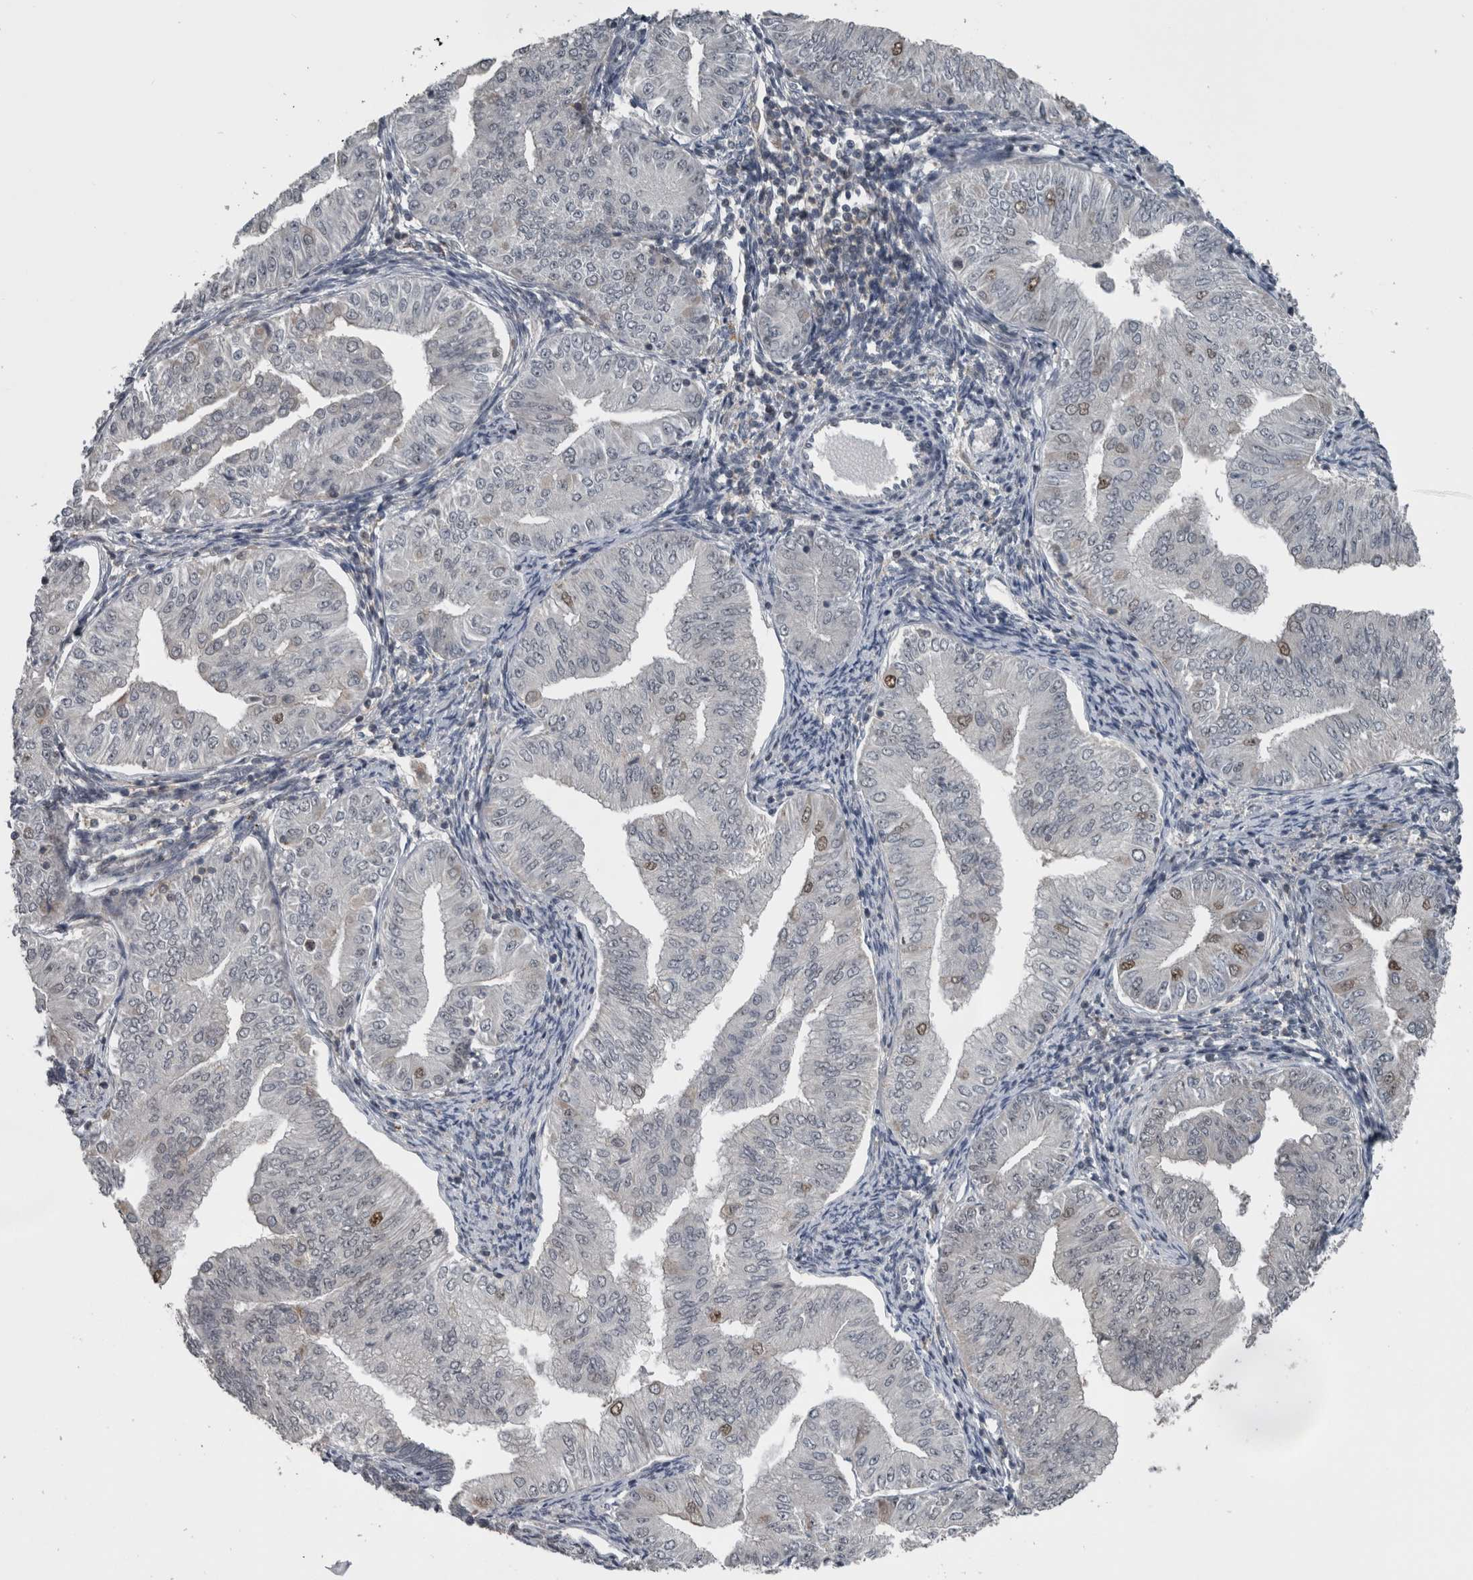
{"staining": {"intensity": "moderate", "quantity": "<25%", "location": "nuclear"}, "tissue": "endometrial cancer", "cell_type": "Tumor cells", "image_type": "cancer", "snomed": [{"axis": "morphology", "description": "Normal tissue, NOS"}, {"axis": "morphology", "description": "Adenocarcinoma, NOS"}, {"axis": "topography", "description": "Endometrium"}], "caption": "This photomicrograph displays endometrial cancer (adenocarcinoma) stained with immunohistochemistry (IHC) to label a protein in brown. The nuclear of tumor cells show moderate positivity for the protein. Nuclei are counter-stained blue.", "gene": "ZBTB21", "patient": {"sex": "female", "age": 53}}